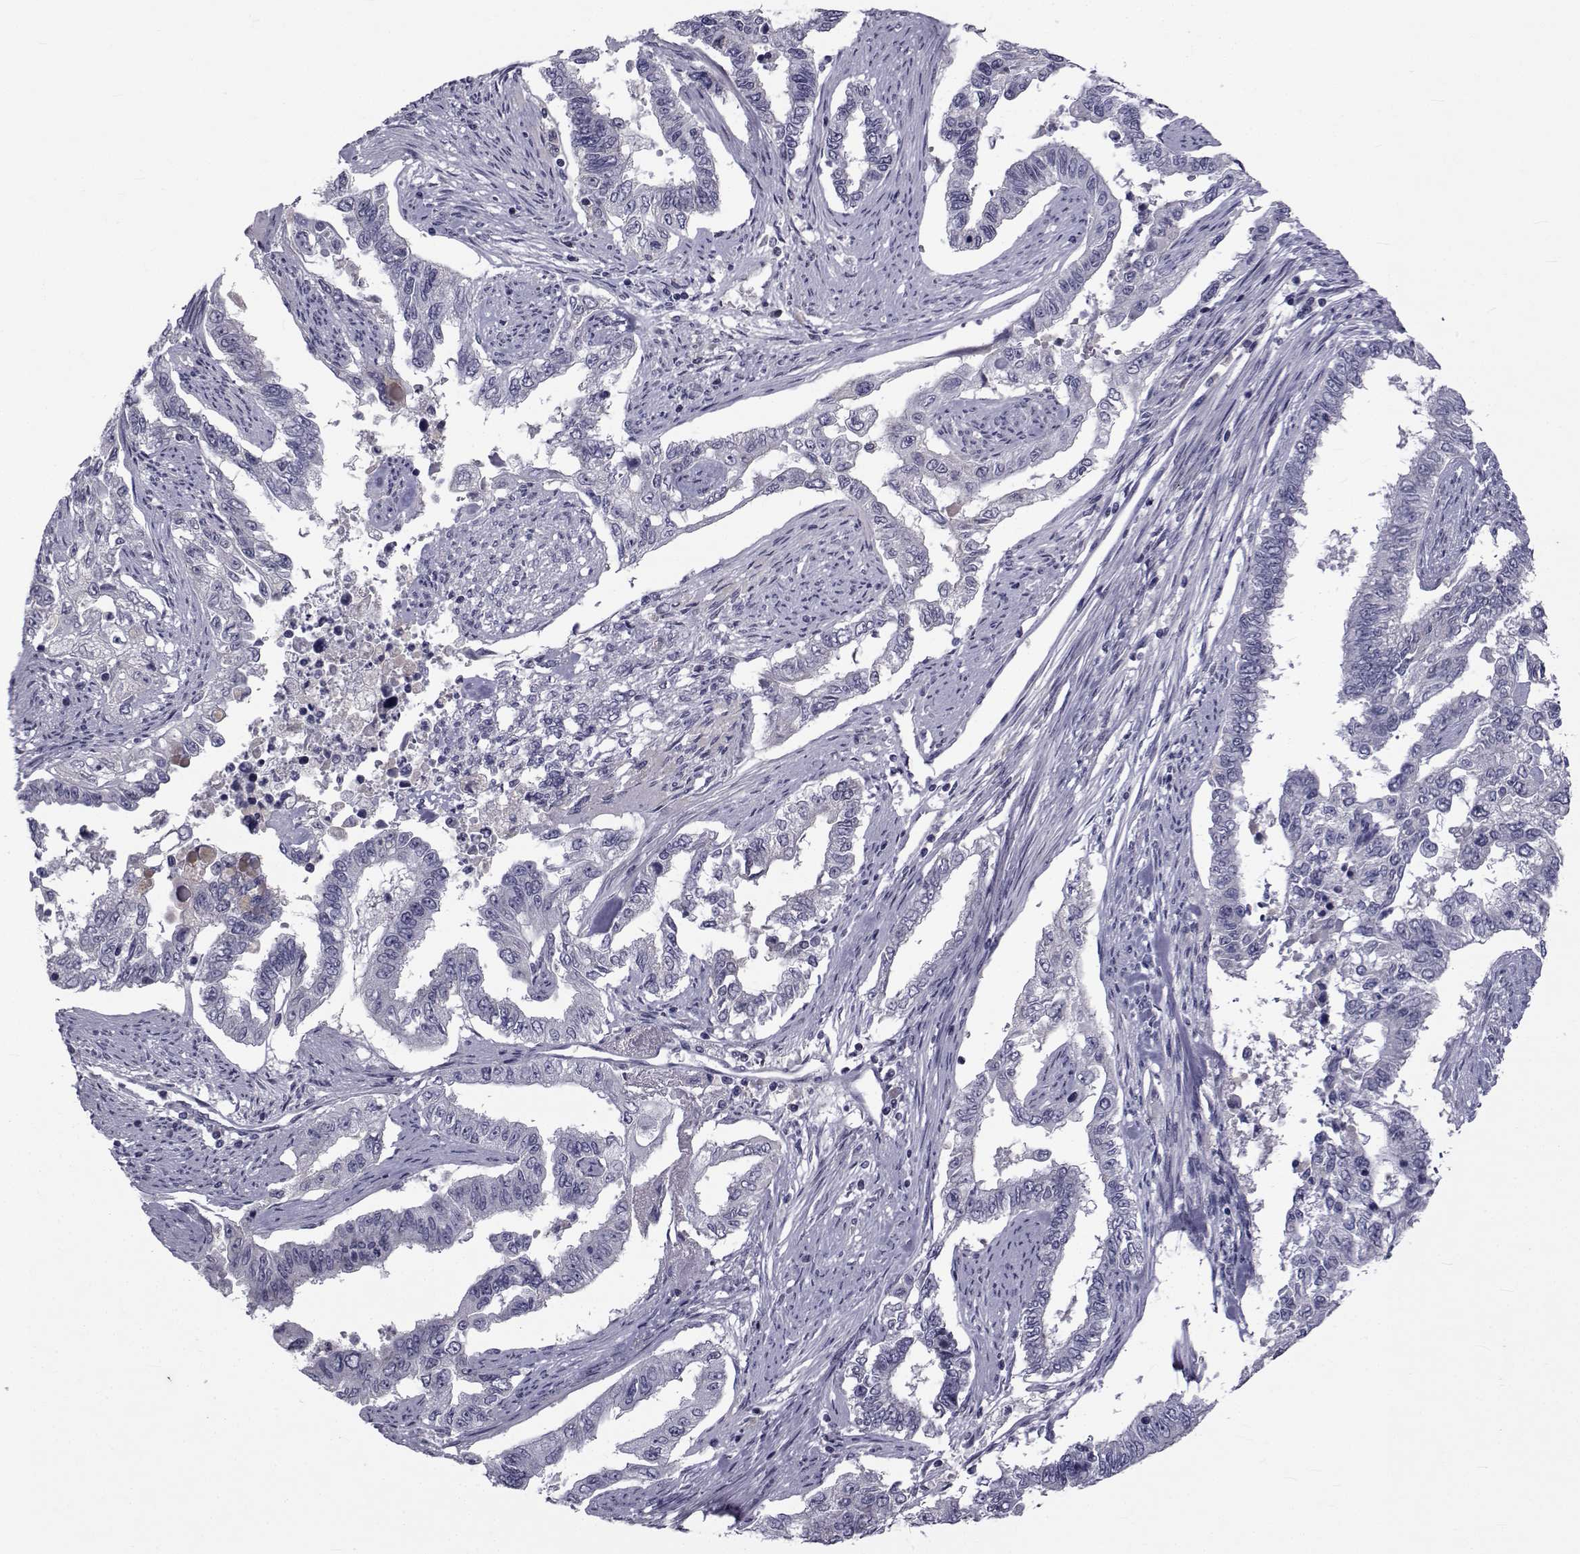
{"staining": {"intensity": "negative", "quantity": "none", "location": "none"}, "tissue": "endometrial cancer", "cell_type": "Tumor cells", "image_type": "cancer", "snomed": [{"axis": "morphology", "description": "Adenocarcinoma, NOS"}, {"axis": "topography", "description": "Uterus"}], "caption": "Tumor cells show no significant protein expression in endometrial cancer (adenocarcinoma). The staining was performed using DAB (3,3'-diaminobenzidine) to visualize the protein expression in brown, while the nuclei were stained in blue with hematoxylin (Magnification: 20x).", "gene": "PAX2", "patient": {"sex": "female", "age": 59}}